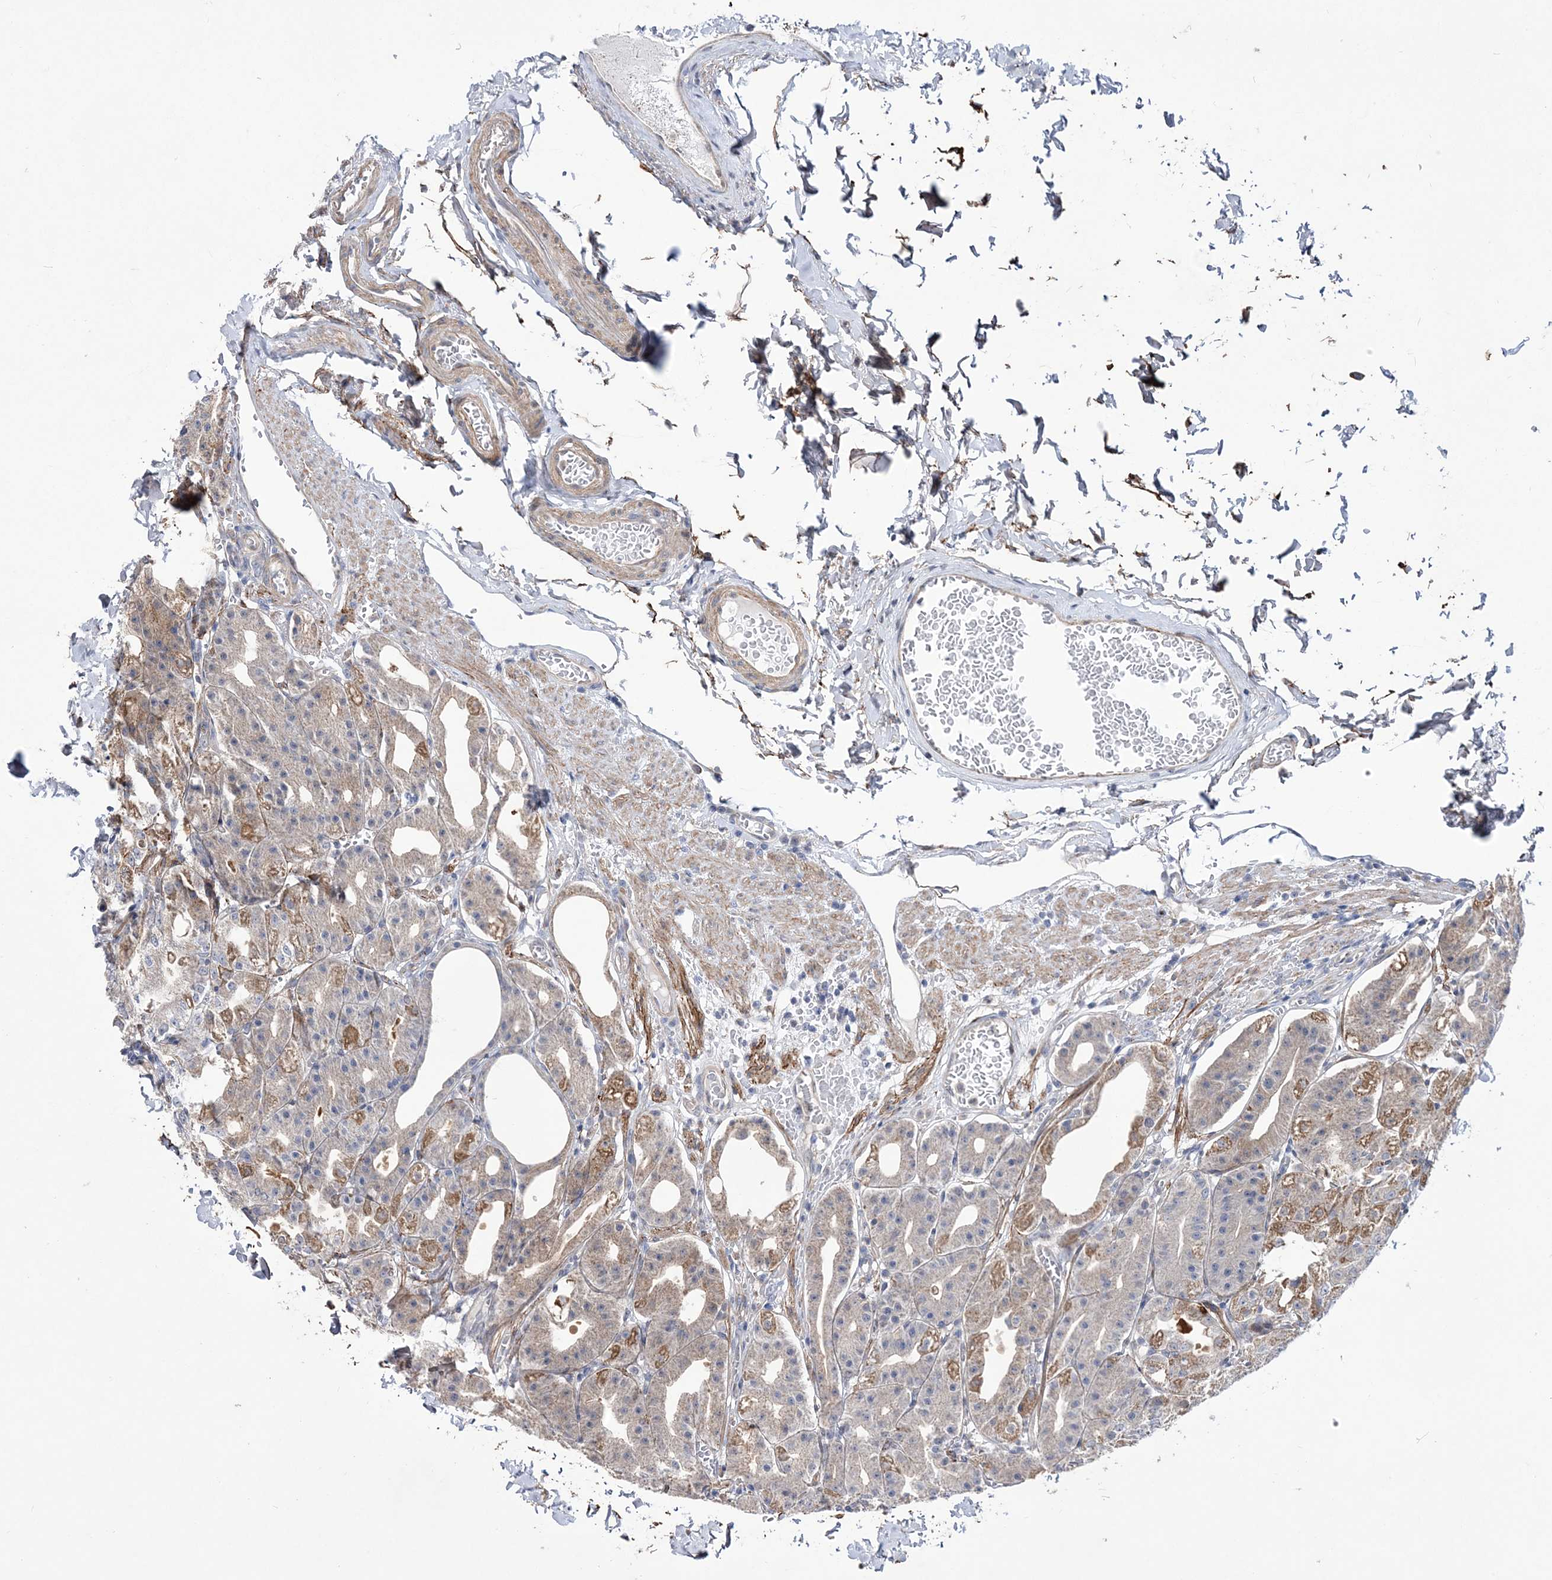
{"staining": {"intensity": "moderate", "quantity": "25%-75%", "location": "cytoplasmic/membranous"}, "tissue": "stomach", "cell_type": "Glandular cells", "image_type": "normal", "snomed": [{"axis": "morphology", "description": "Normal tissue, NOS"}, {"axis": "topography", "description": "Stomach, lower"}], "caption": "High-magnification brightfield microscopy of unremarkable stomach stained with DAB (3,3'-diaminobenzidine) (brown) and counterstained with hematoxylin (blue). glandular cells exhibit moderate cytoplasmic/membranous positivity is identified in approximately25%-75% of cells.", "gene": "BOD1L1", "patient": {"sex": "male", "age": 71}}